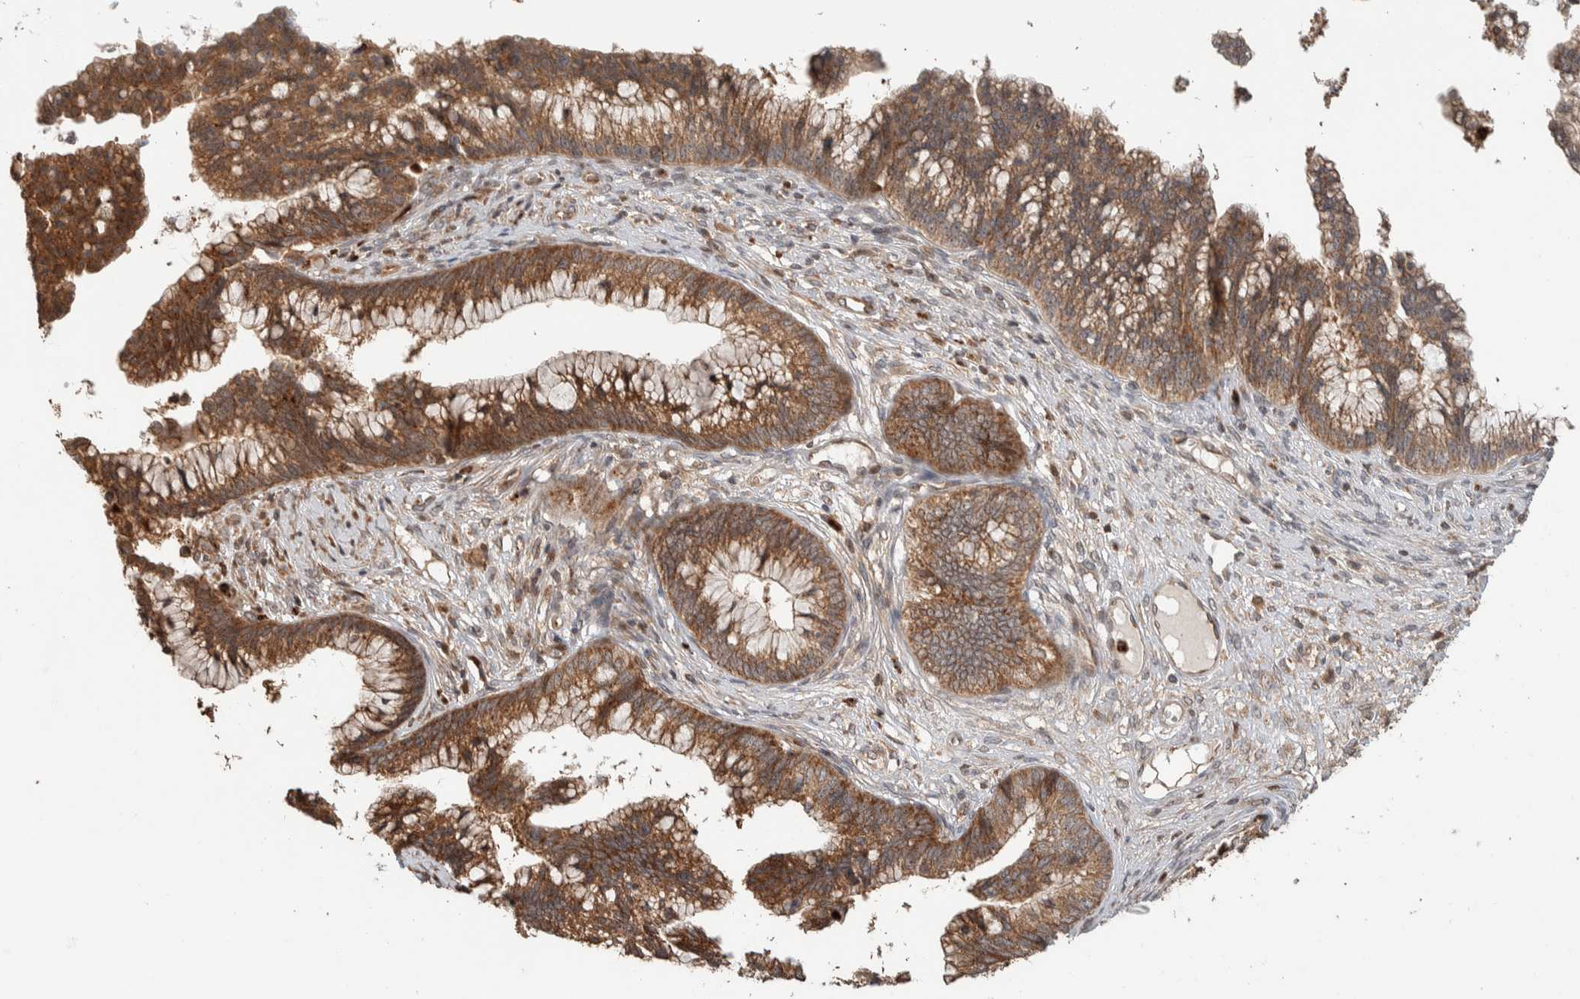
{"staining": {"intensity": "moderate", "quantity": ">75%", "location": "cytoplasmic/membranous"}, "tissue": "cervical cancer", "cell_type": "Tumor cells", "image_type": "cancer", "snomed": [{"axis": "morphology", "description": "Adenocarcinoma, NOS"}, {"axis": "topography", "description": "Cervix"}], "caption": "Brown immunohistochemical staining in human adenocarcinoma (cervical) displays moderate cytoplasmic/membranous staining in about >75% of tumor cells.", "gene": "VPS53", "patient": {"sex": "female", "age": 44}}